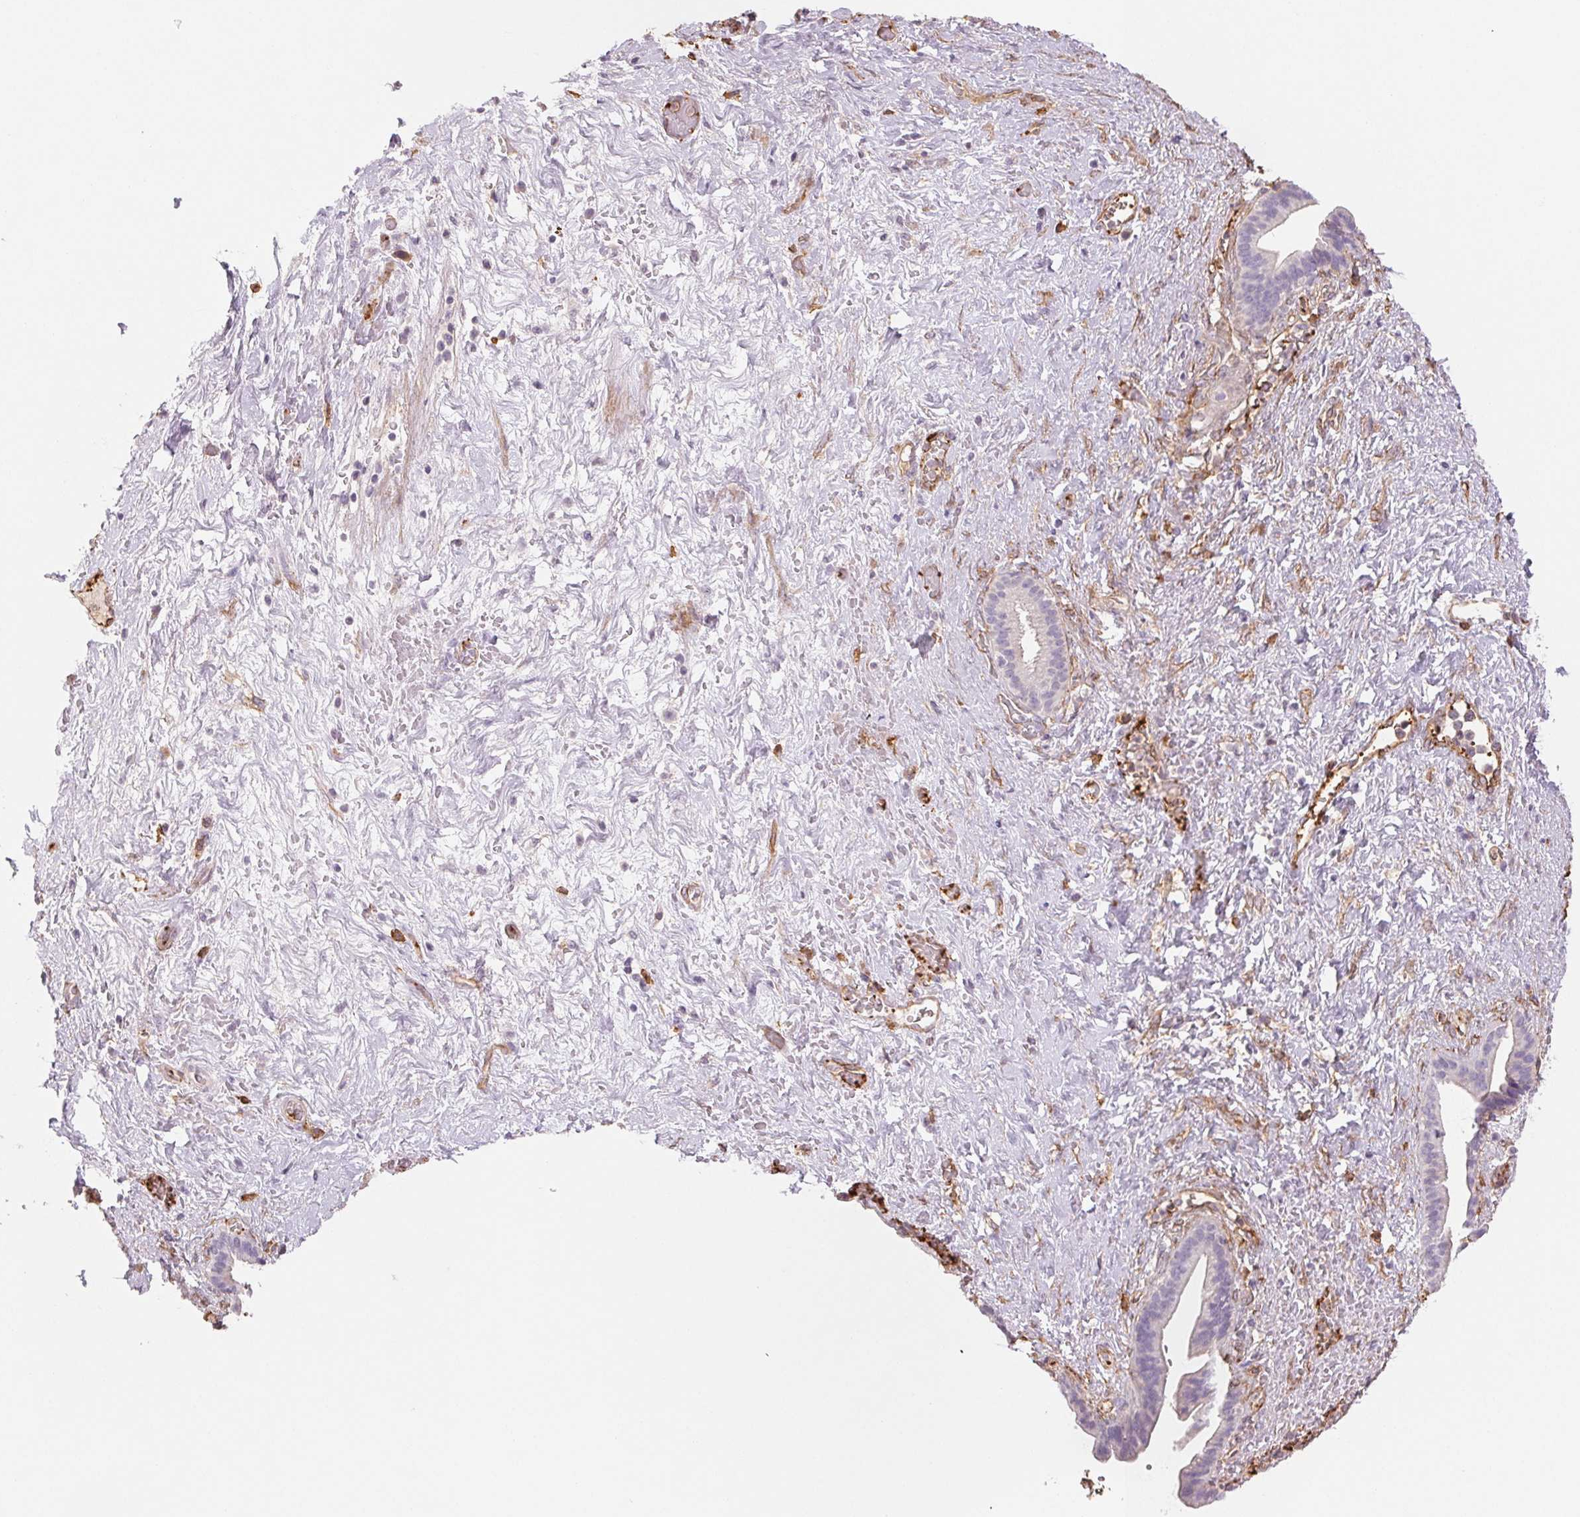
{"staining": {"intensity": "negative", "quantity": "none", "location": "none"}, "tissue": "pancreatic cancer", "cell_type": "Tumor cells", "image_type": "cancer", "snomed": [{"axis": "morphology", "description": "Adenocarcinoma, NOS"}, {"axis": "topography", "description": "Pancreas"}], "caption": "Protein analysis of pancreatic cancer (adenocarcinoma) exhibits no significant expression in tumor cells.", "gene": "ANKRD13B", "patient": {"sex": "male", "age": 44}}